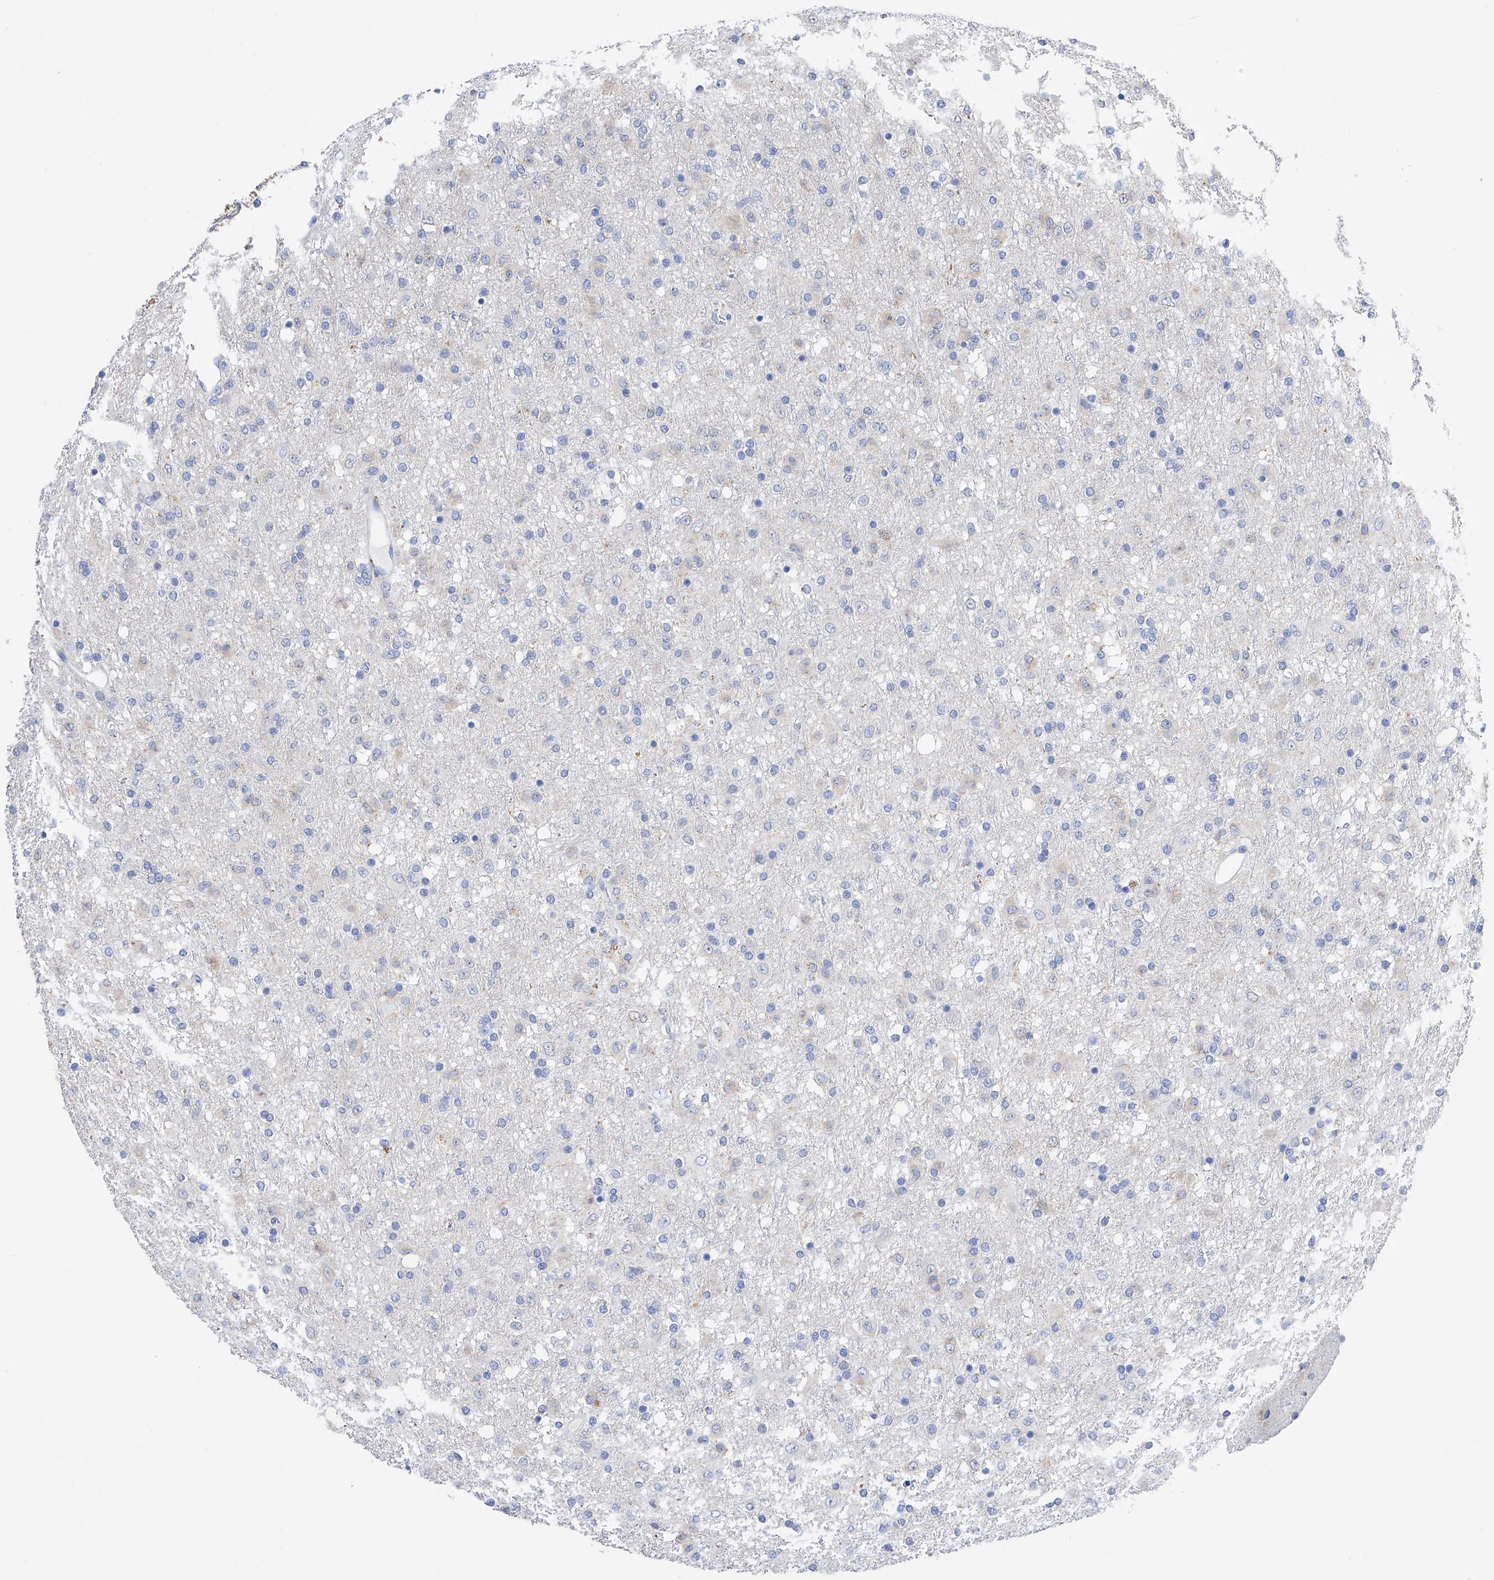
{"staining": {"intensity": "negative", "quantity": "none", "location": "none"}, "tissue": "glioma", "cell_type": "Tumor cells", "image_type": "cancer", "snomed": [{"axis": "morphology", "description": "Glioma, malignant, Low grade"}, {"axis": "topography", "description": "Brain"}], "caption": "Tumor cells show no significant protein expression in malignant low-grade glioma.", "gene": "PDIA5", "patient": {"sex": "male", "age": 65}}